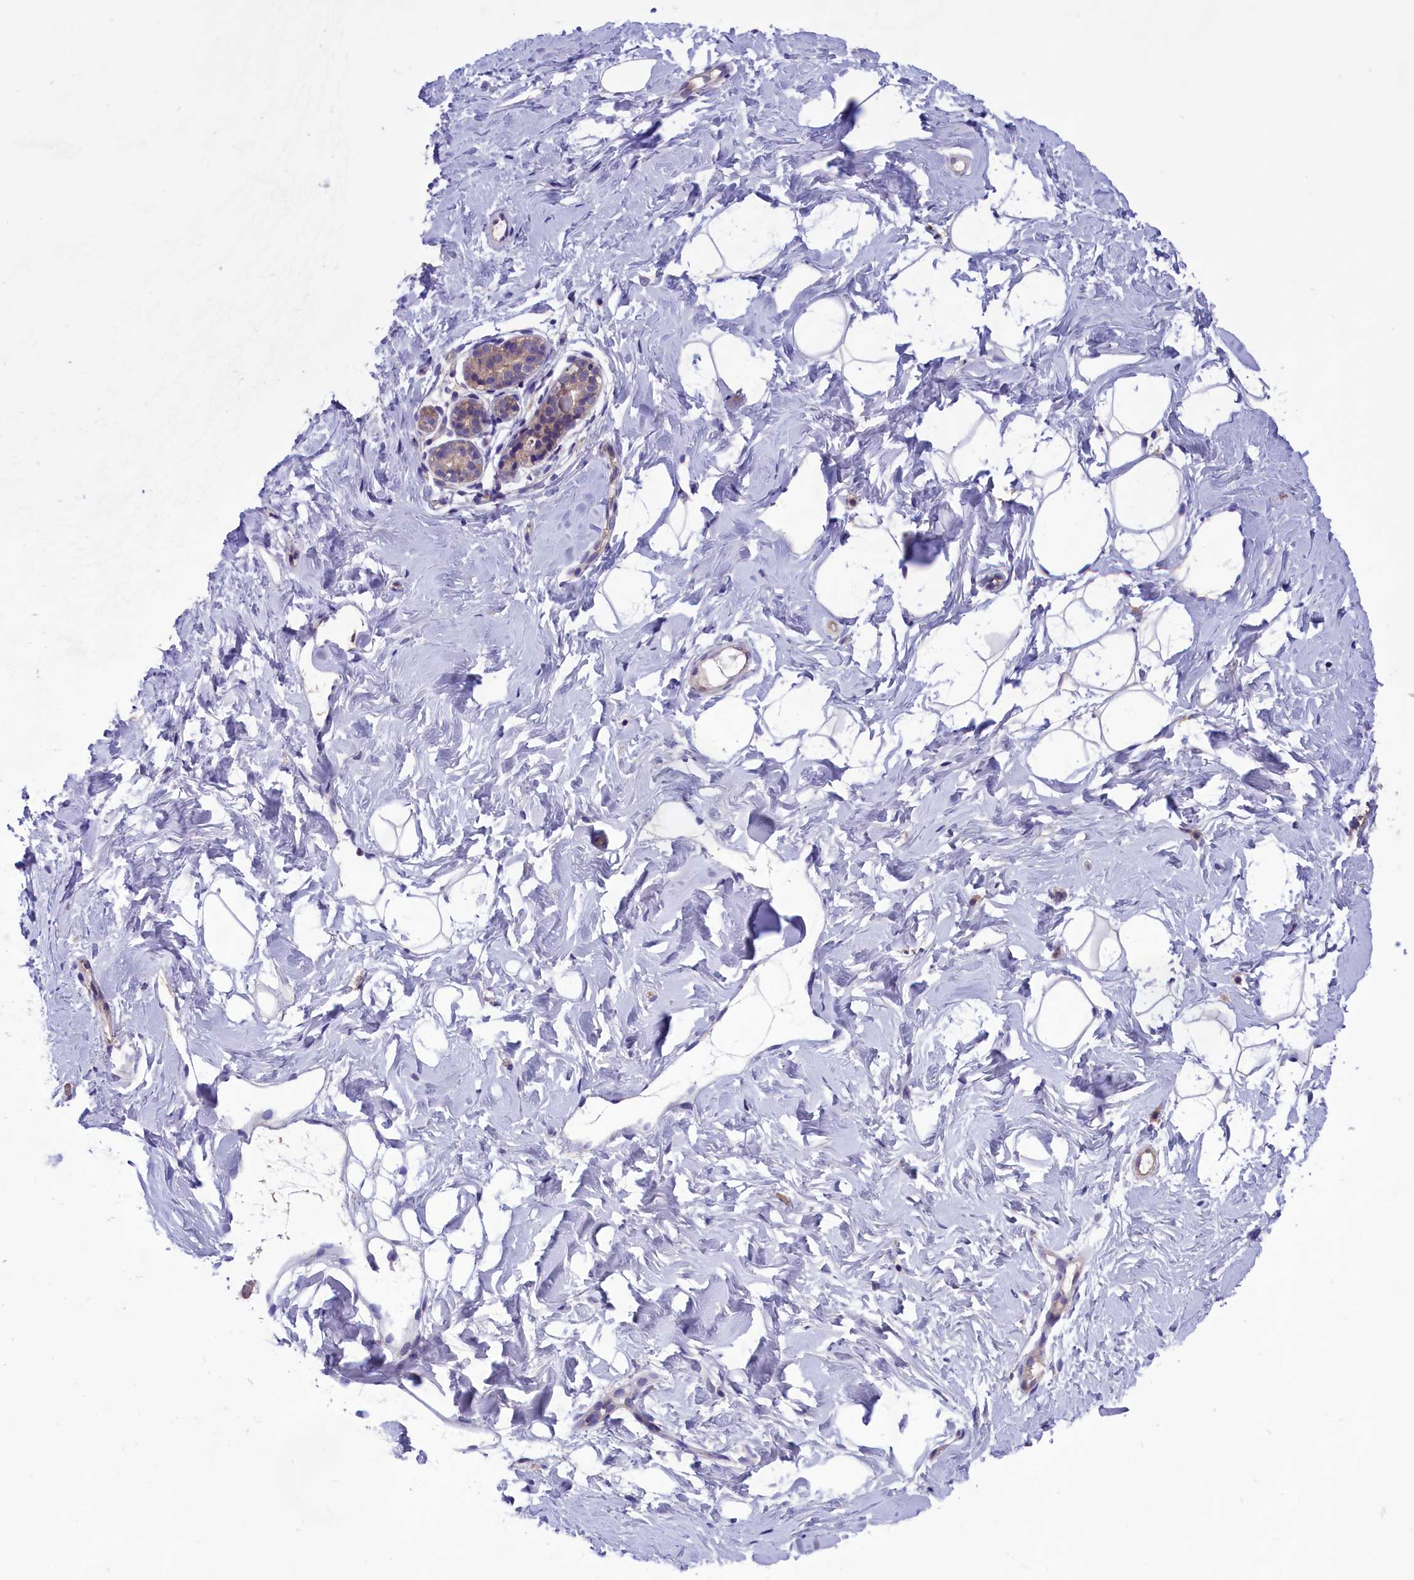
{"staining": {"intensity": "negative", "quantity": "none", "location": "none"}, "tissue": "breast", "cell_type": "Adipocytes", "image_type": "normal", "snomed": [{"axis": "morphology", "description": "Normal tissue, NOS"}, {"axis": "morphology", "description": "Adenoma, NOS"}, {"axis": "topography", "description": "Breast"}], "caption": "Breast was stained to show a protein in brown. There is no significant expression in adipocytes. (DAB immunohistochemistry with hematoxylin counter stain).", "gene": "AMDHD2", "patient": {"sex": "female", "age": 23}}